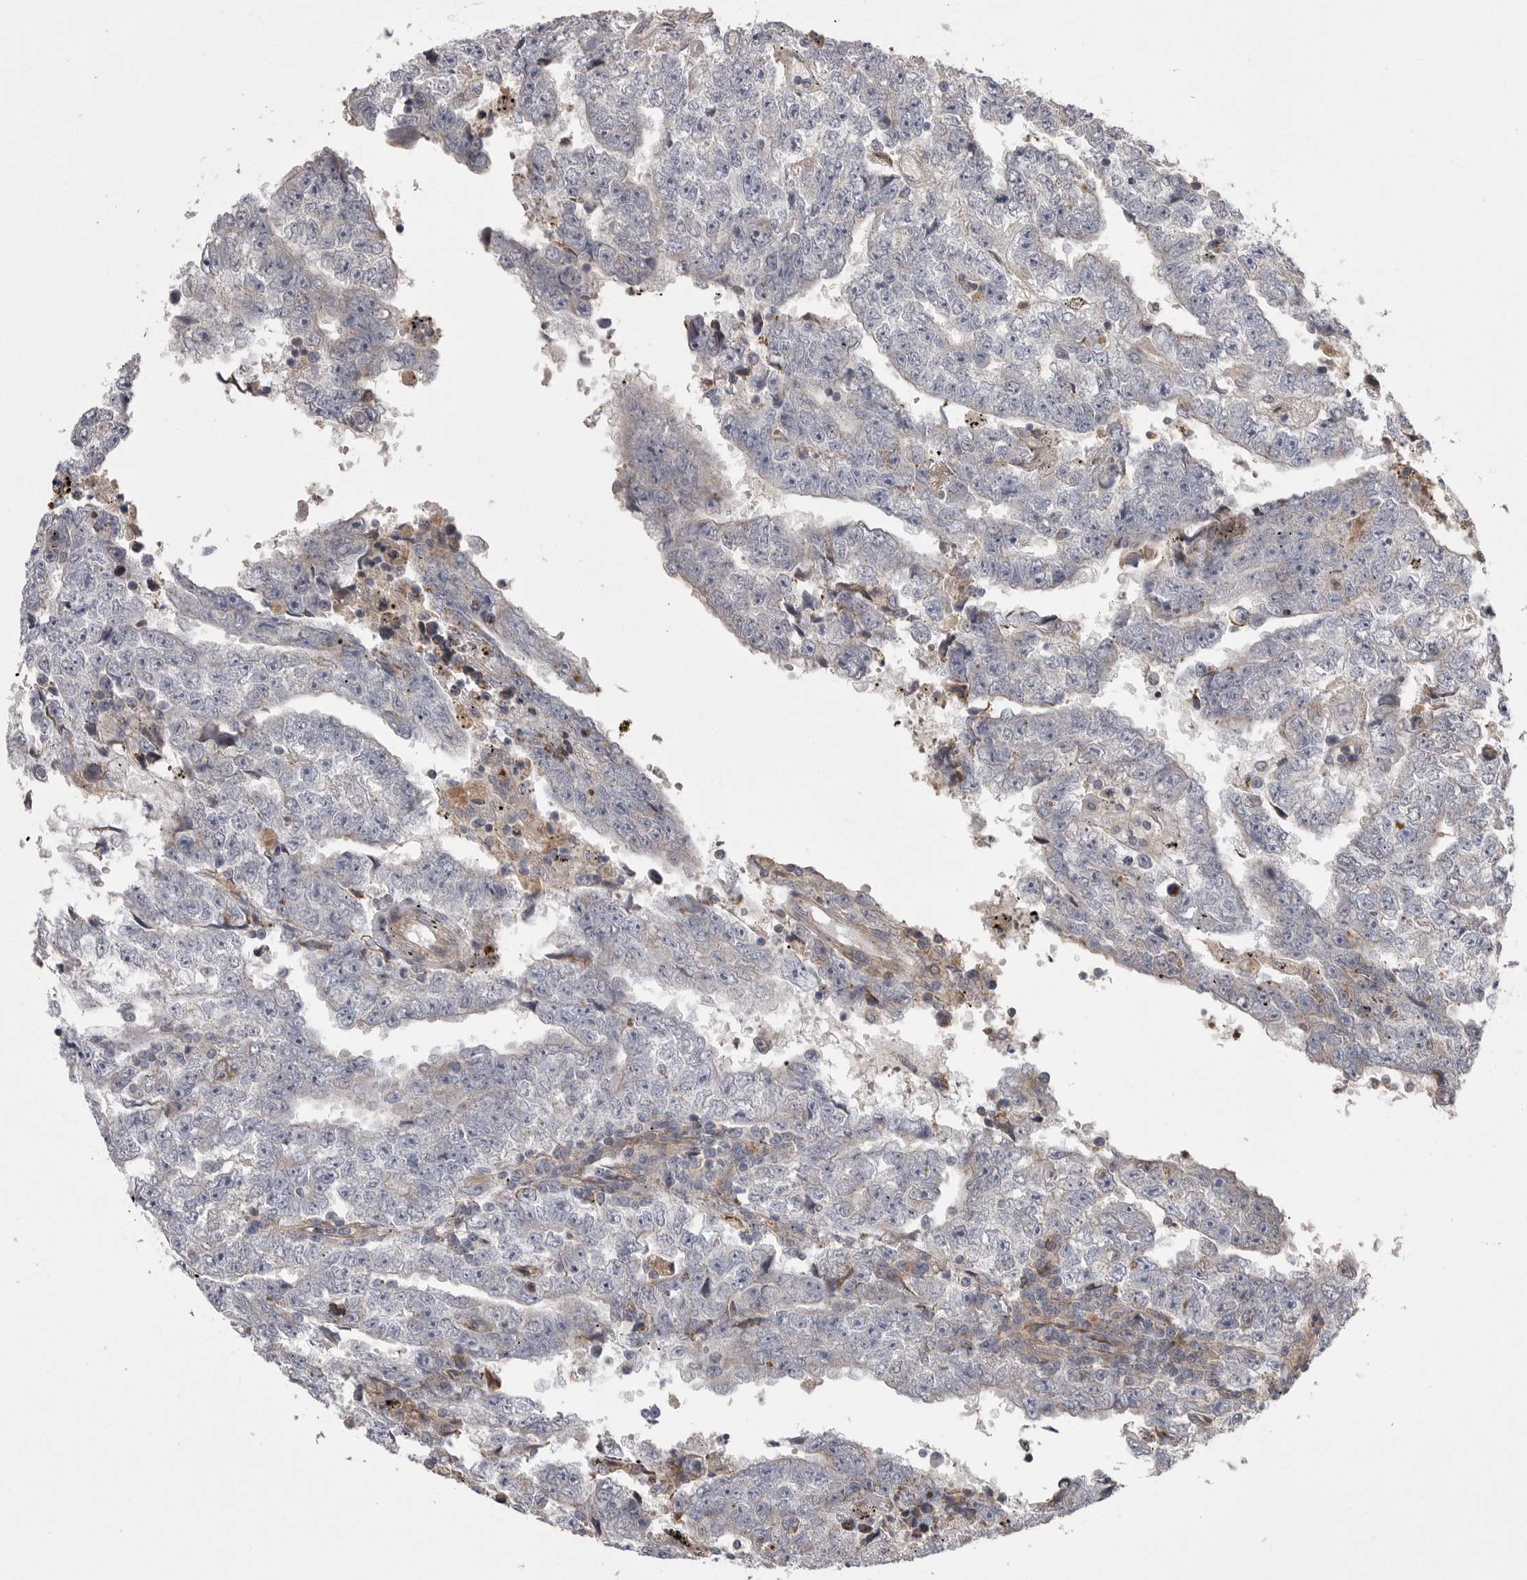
{"staining": {"intensity": "negative", "quantity": "none", "location": "none"}, "tissue": "testis cancer", "cell_type": "Tumor cells", "image_type": "cancer", "snomed": [{"axis": "morphology", "description": "Carcinoma, Embryonal, NOS"}, {"axis": "topography", "description": "Testis"}], "caption": "Protein analysis of testis embryonal carcinoma demonstrates no significant positivity in tumor cells.", "gene": "CRP", "patient": {"sex": "male", "age": 25}}